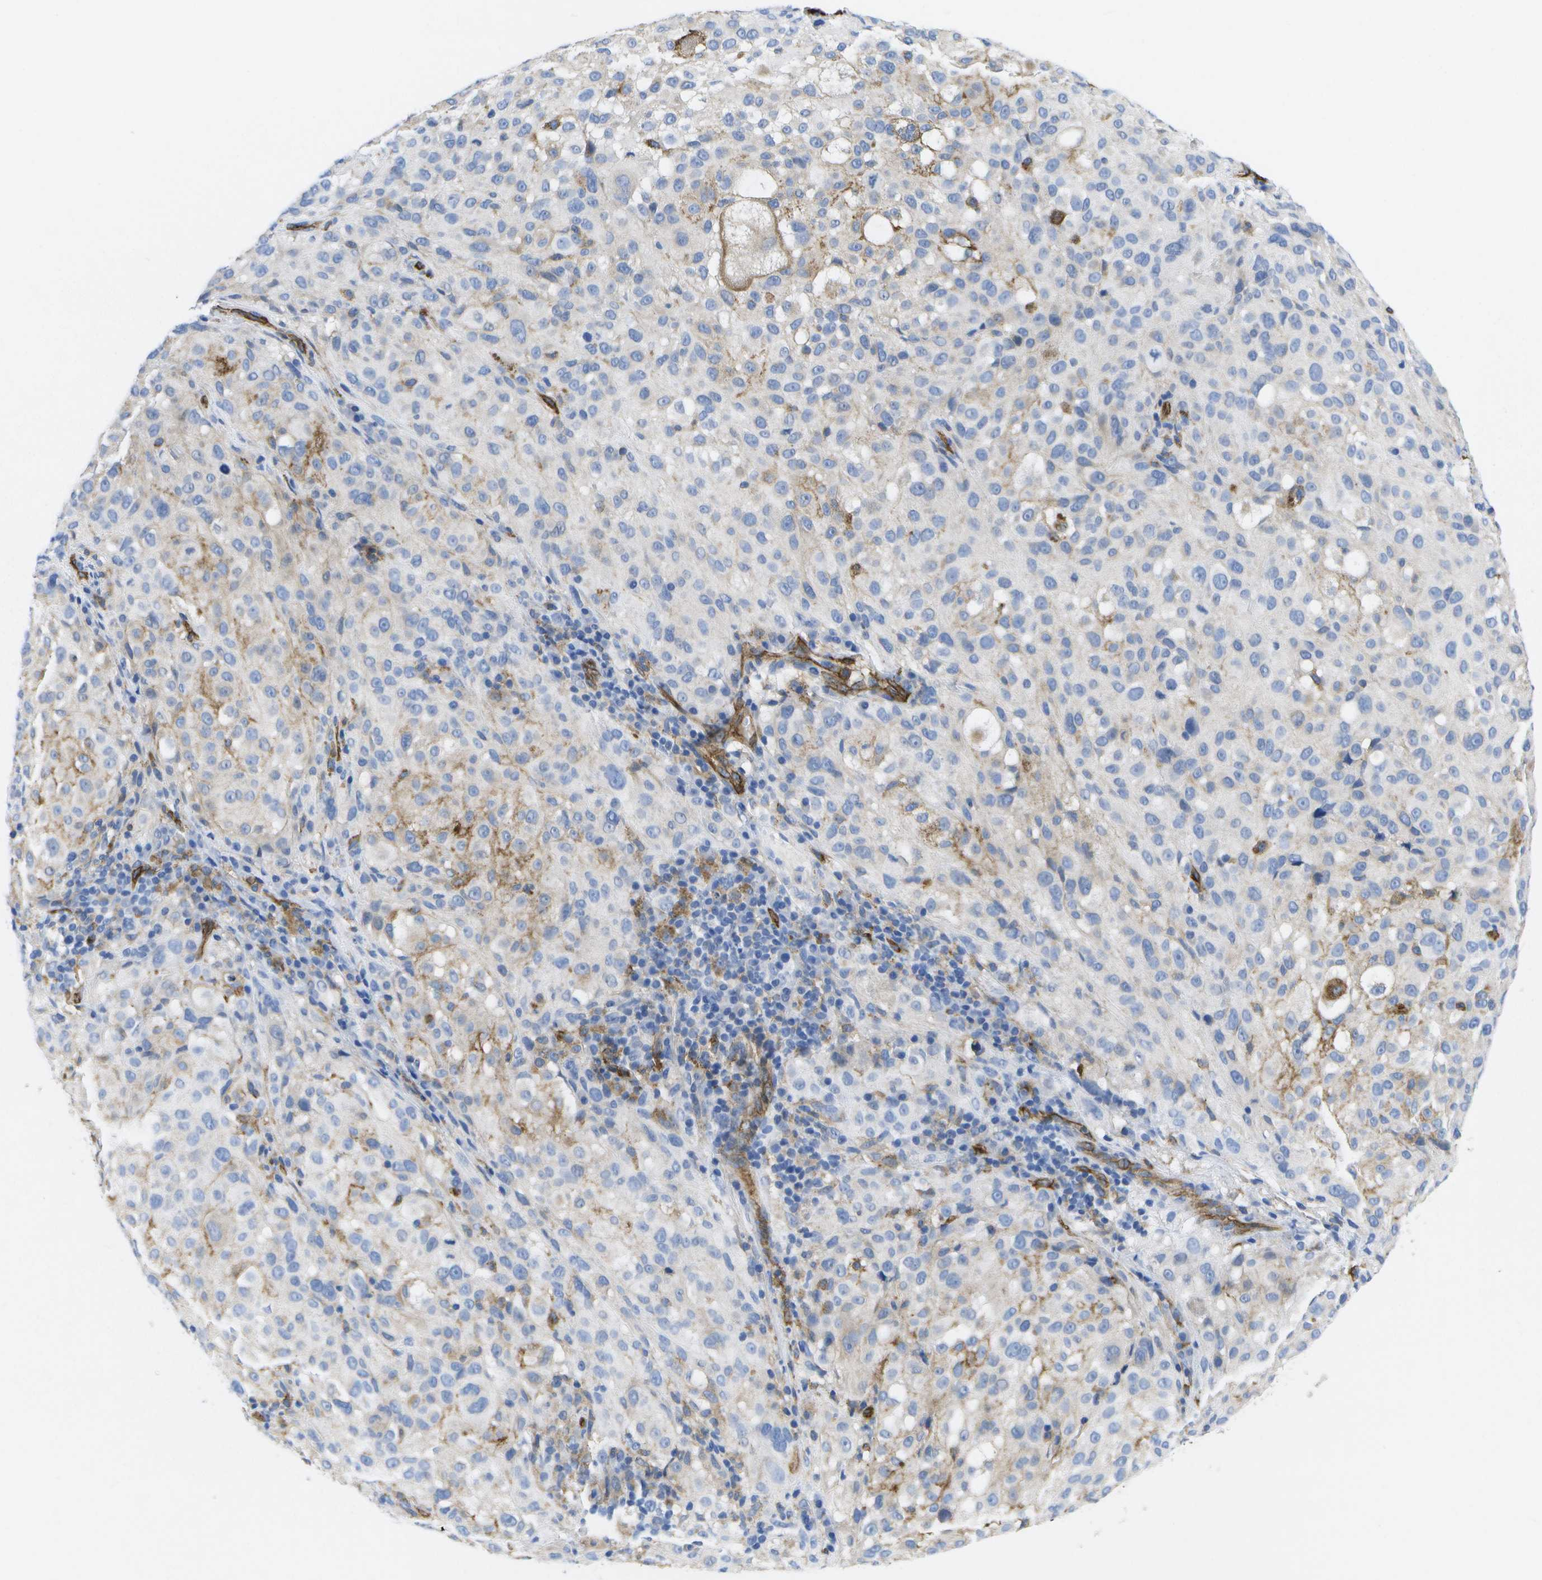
{"staining": {"intensity": "weak", "quantity": "<25%", "location": "cytoplasmic/membranous"}, "tissue": "melanoma", "cell_type": "Tumor cells", "image_type": "cancer", "snomed": [{"axis": "morphology", "description": "Necrosis, NOS"}, {"axis": "morphology", "description": "Malignant melanoma, NOS"}, {"axis": "topography", "description": "Skin"}], "caption": "IHC of human melanoma demonstrates no staining in tumor cells. (Brightfield microscopy of DAB immunohistochemistry (IHC) at high magnification).", "gene": "DYSF", "patient": {"sex": "female", "age": 87}}